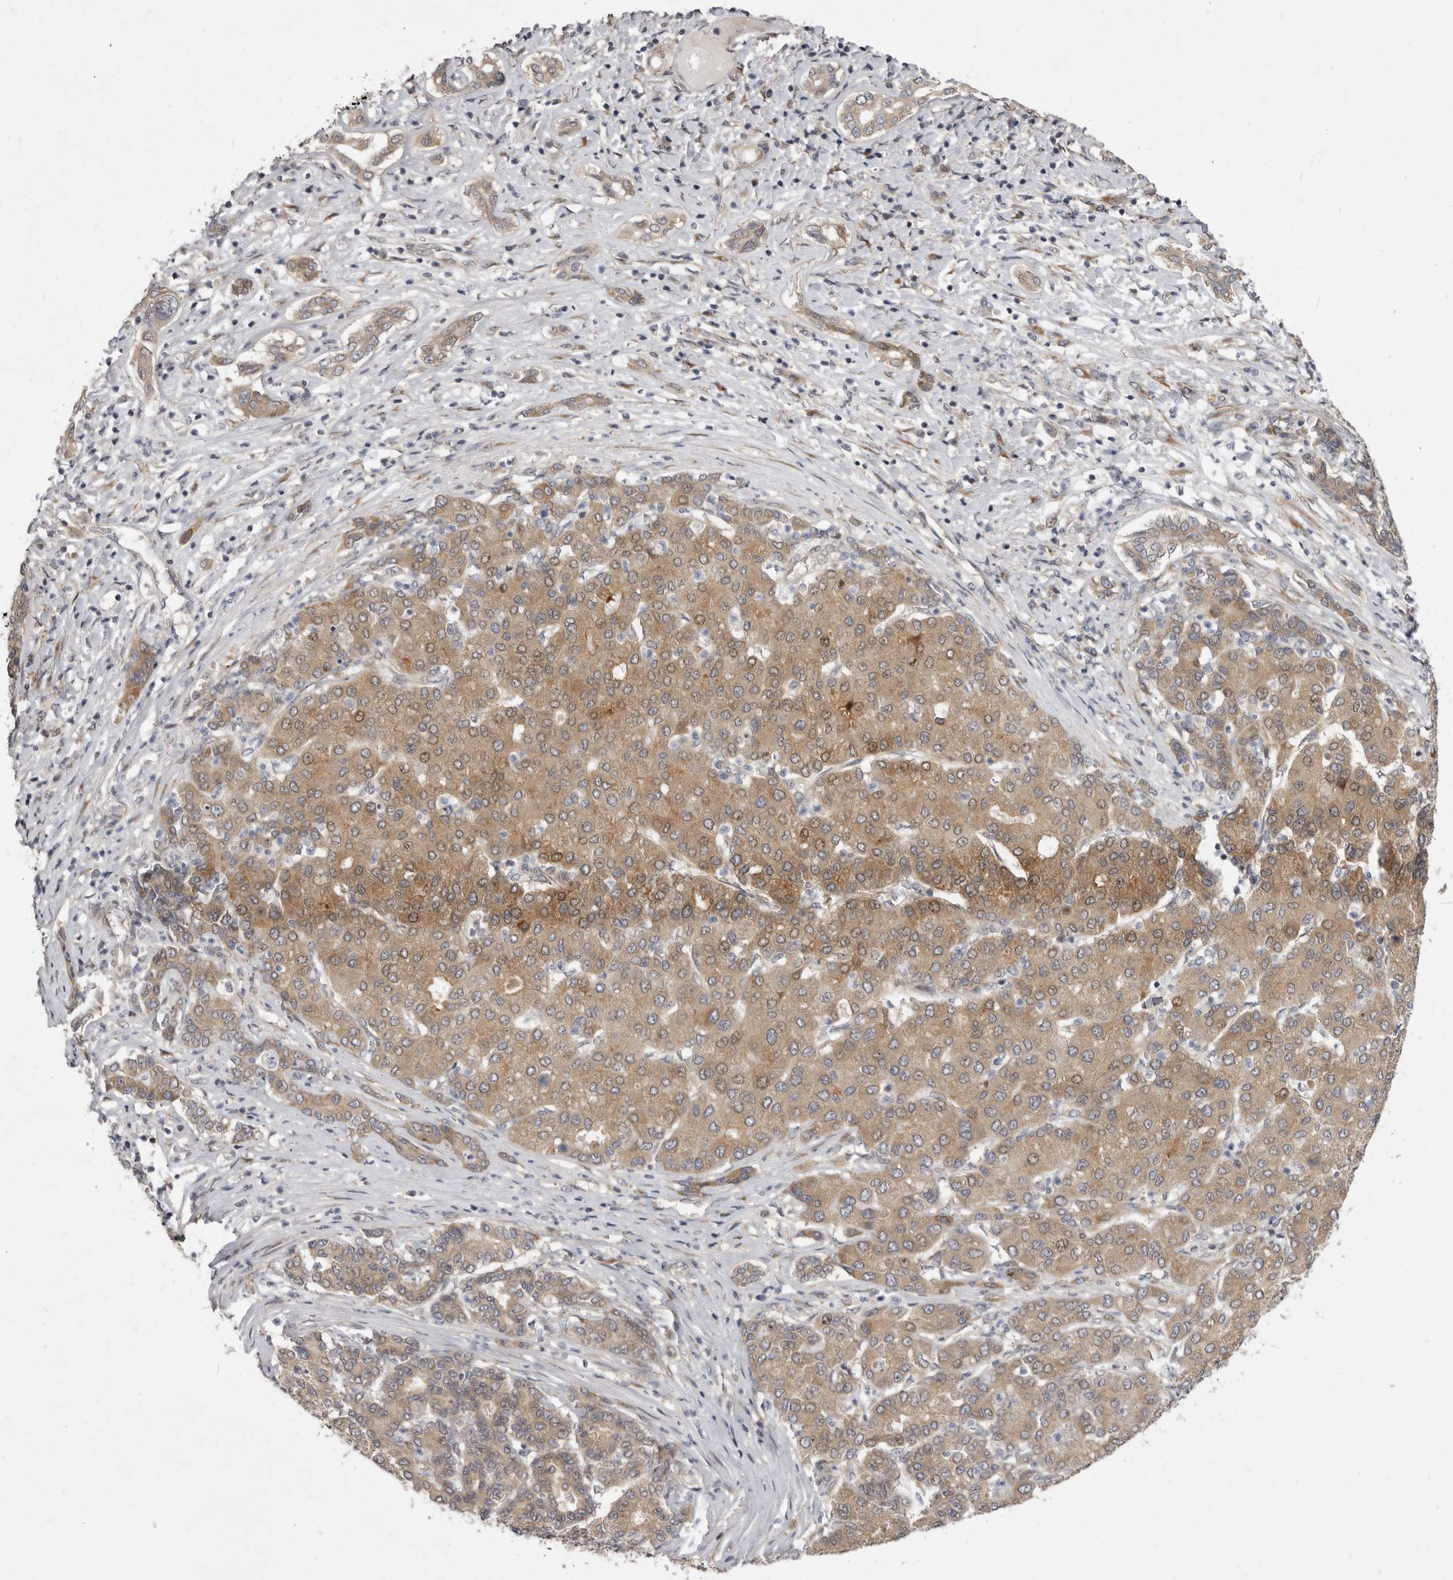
{"staining": {"intensity": "moderate", "quantity": ">75%", "location": "cytoplasmic/membranous"}, "tissue": "liver cancer", "cell_type": "Tumor cells", "image_type": "cancer", "snomed": [{"axis": "morphology", "description": "Carcinoma, Hepatocellular, NOS"}, {"axis": "topography", "description": "Liver"}], "caption": "DAB immunohistochemical staining of human liver hepatocellular carcinoma demonstrates moderate cytoplasmic/membranous protein staining in about >75% of tumor cells.", "gene": "TBC1D8B", "patient": {"sex": "male", "age": 65}}